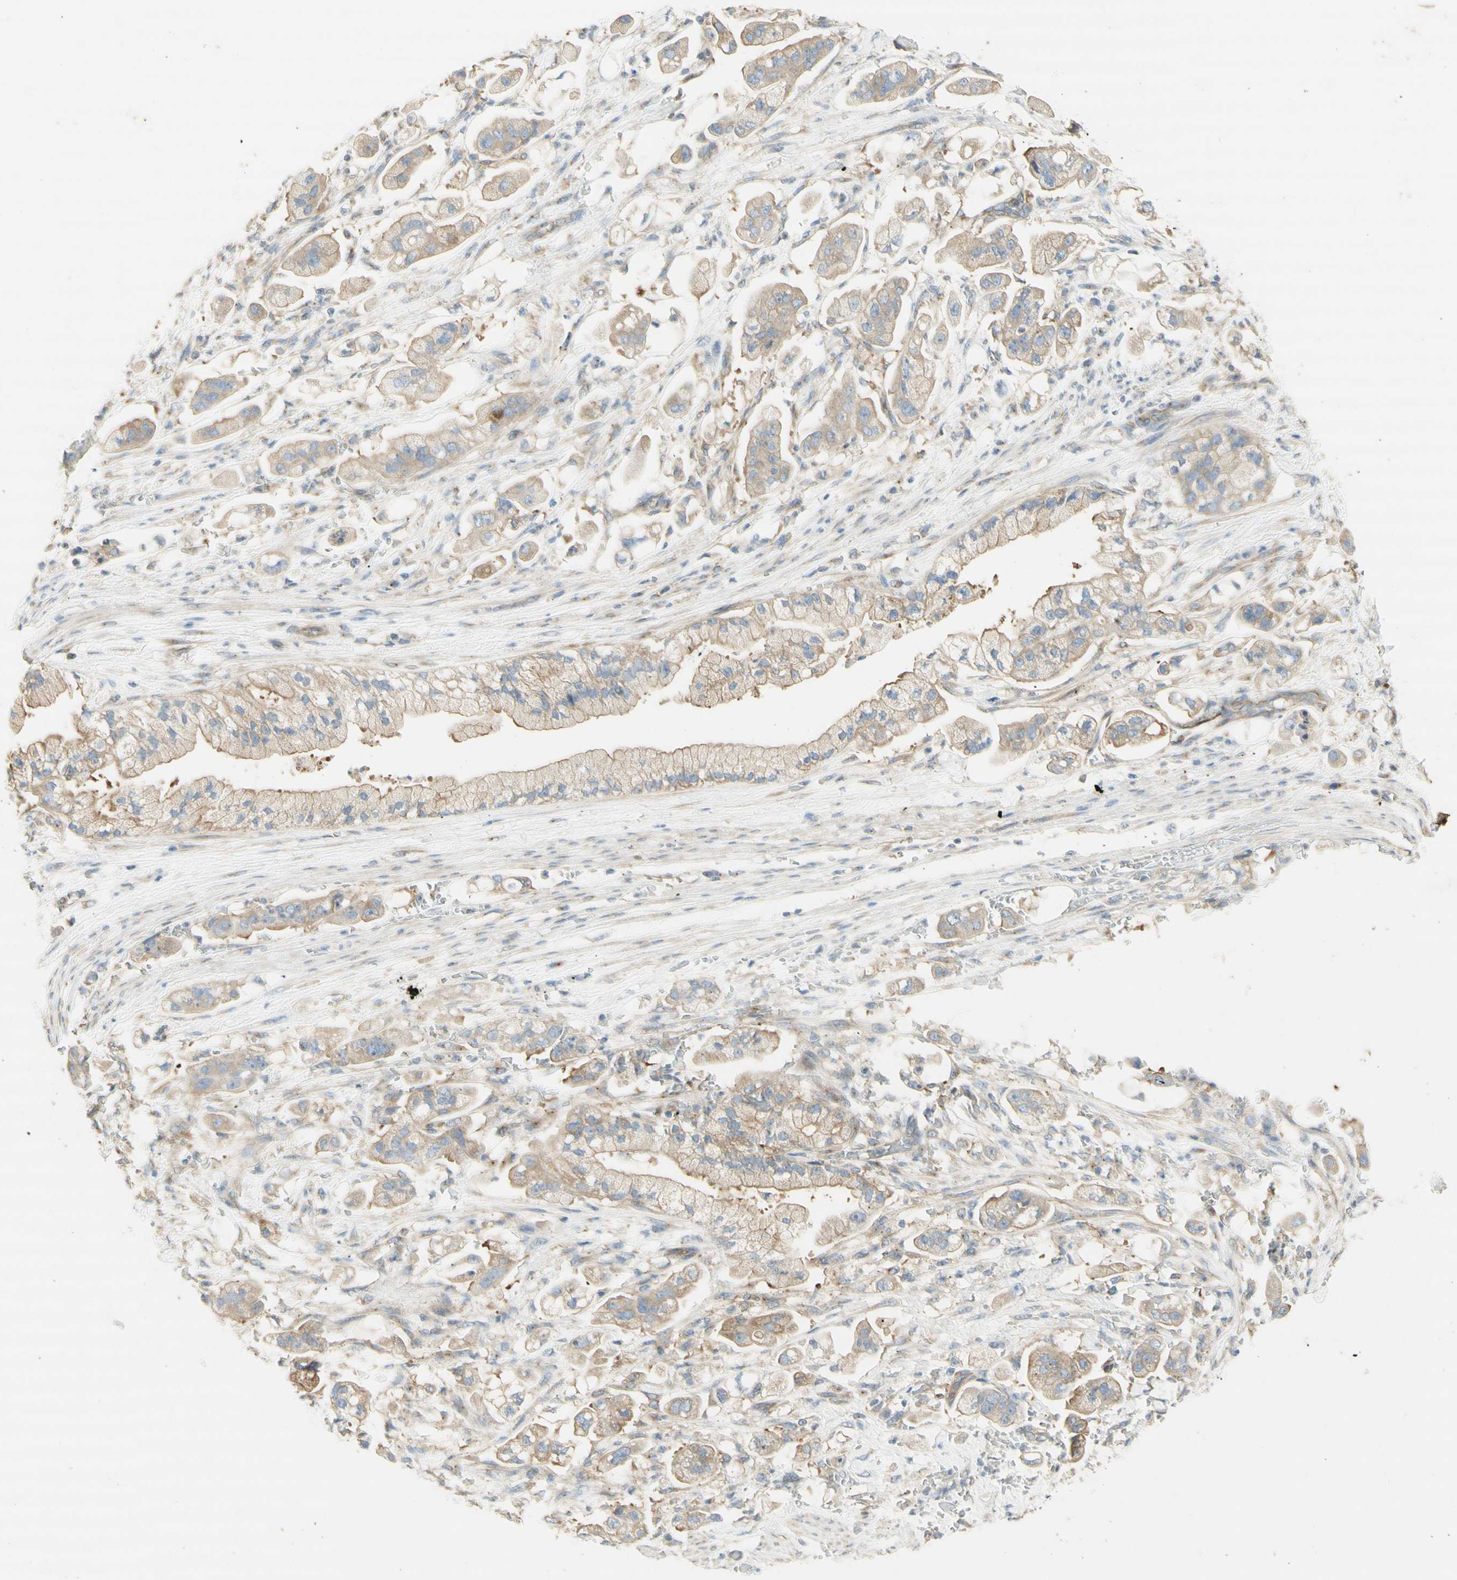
{"staining": {"intensity": "weak", "quantity": ">75%", "location": "cytoplasmic/membranous"}, "tissue": "stomach cancer", "cell_type": "Tumor cells", "image_type": "cancer", "snomed": [{"axis": "morphology", "description": "Adenocarcinoma, NOS"}, {"axis": "topography", "description": "Stomach"}], "caption": "Stomach cancer (adenocarcinoma) stained for a protein reveals weak cytoplasmic/membranous positivity in tumor cells.", "gene": "DYNC1H1", "patient": {"sex": "male", "age": 62}}